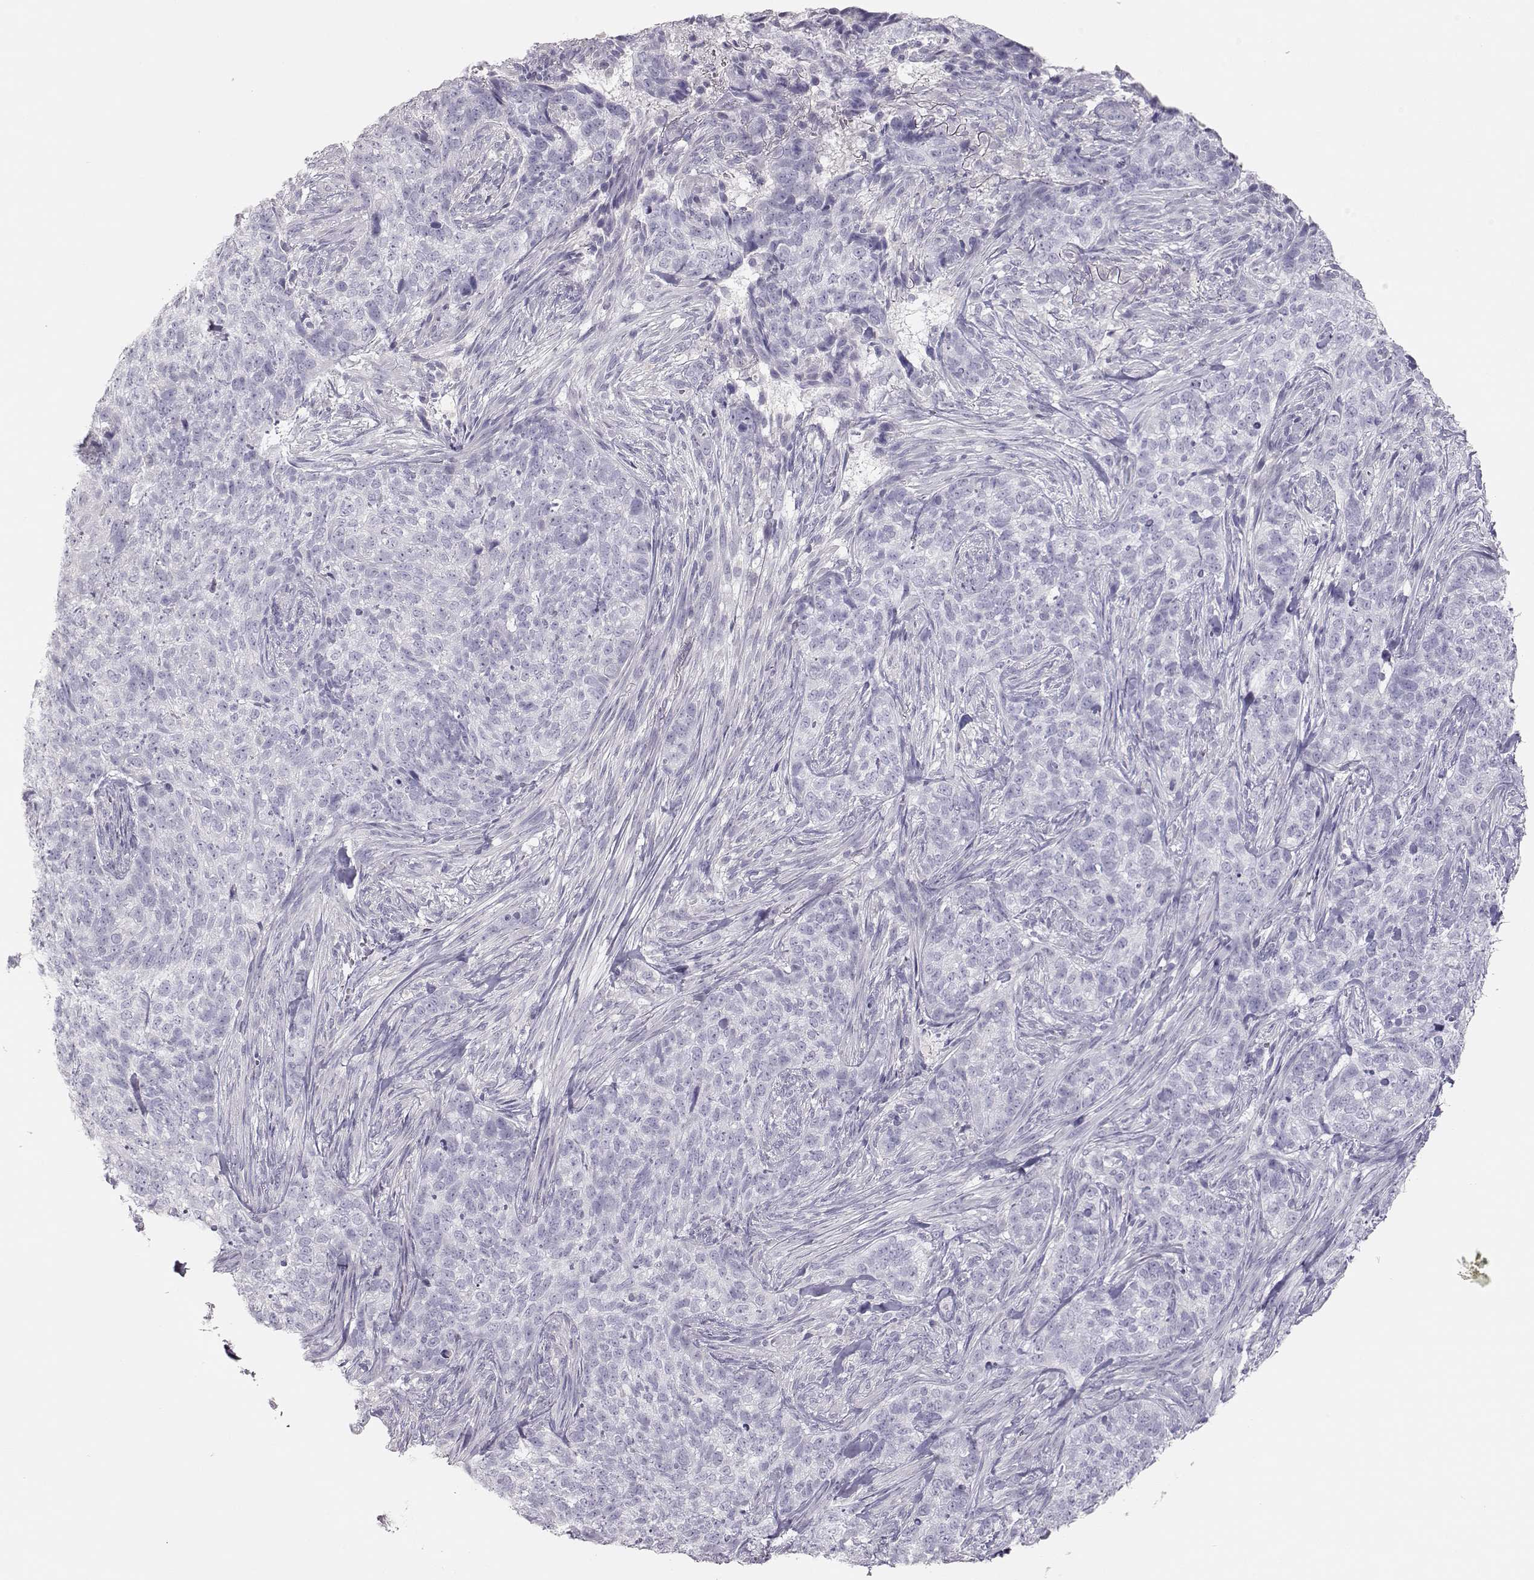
{"staining": {"intensity": "negative", "quantity": "none", "location": "none"}, "tissue": "skin cancer", "cell_type": "Tumor cells", "image_type": "cancer", "snomed": [{"axis": "morphology", "description": "Basal cell carcinoma"}, {"axis": "topography", "description": "Skin"}], "caption": "The histopathology image displays no significant staining in tumor cells of skin basal cell carcinoma. (Stains: DAB immunohistochemistry (IHC) with hematoxylin counter stain, Microscopy: brightfield microscopy at high magnification).", "gene": "LEPR", "patient": {"sex": "female", "age": 69}}